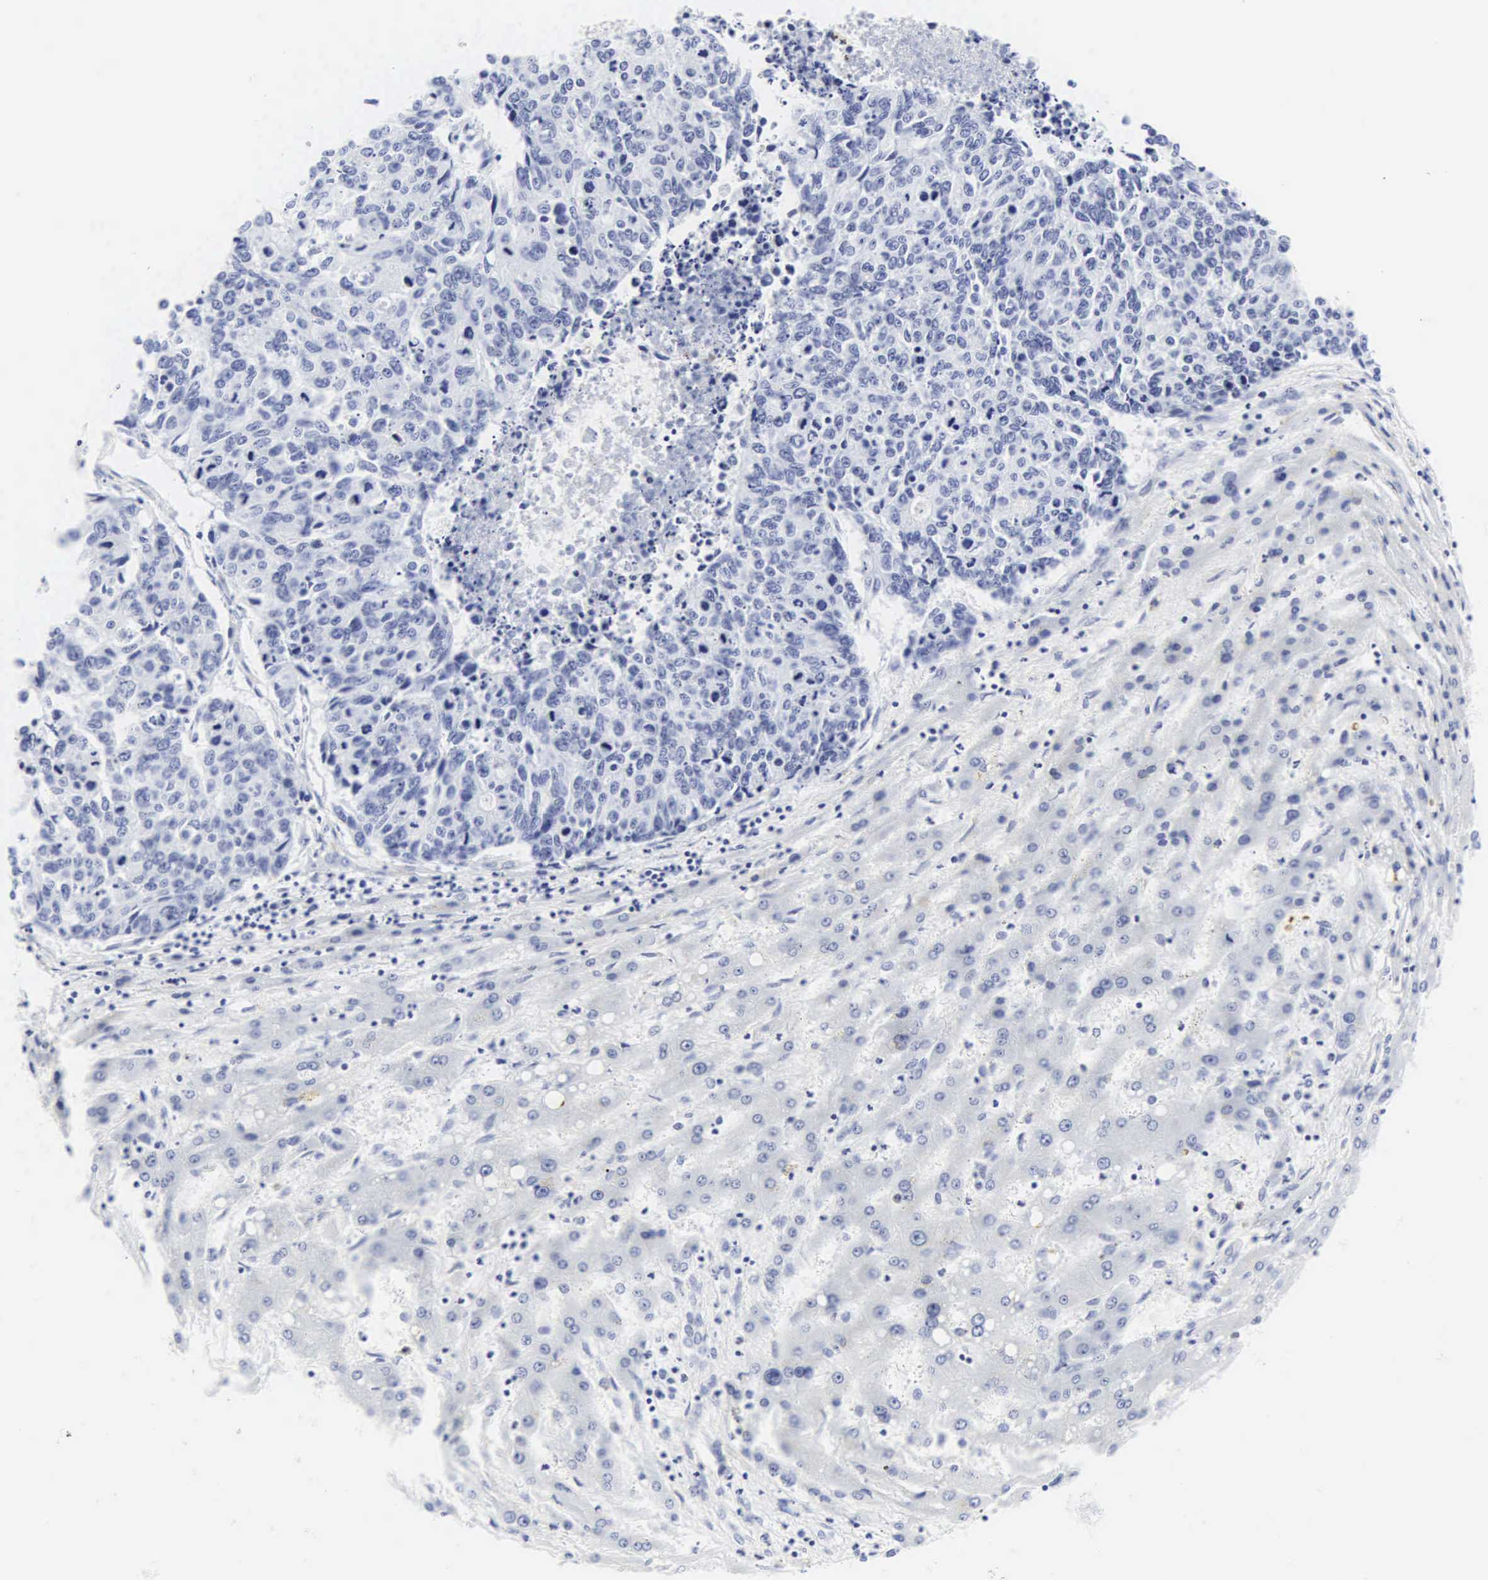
{"staining": {"intensity": "negative", "quantity": "none", "location": "none"}, "tissue": "liver cancer", "cell_type": "Tumor cells", "image_type": "cancer", "snomed": [{"axis": "morphology", "description": "Carcinoma, metastatic, NOS"}, {"axis": "topography", "description": "Liver"}], "caption": "The immunohistochemistry histopathology image has no significant positivity in tumor cells of liver cancer tissue.", "gene": "CGB3", "patient": {"sex": "male", "age": 49}}